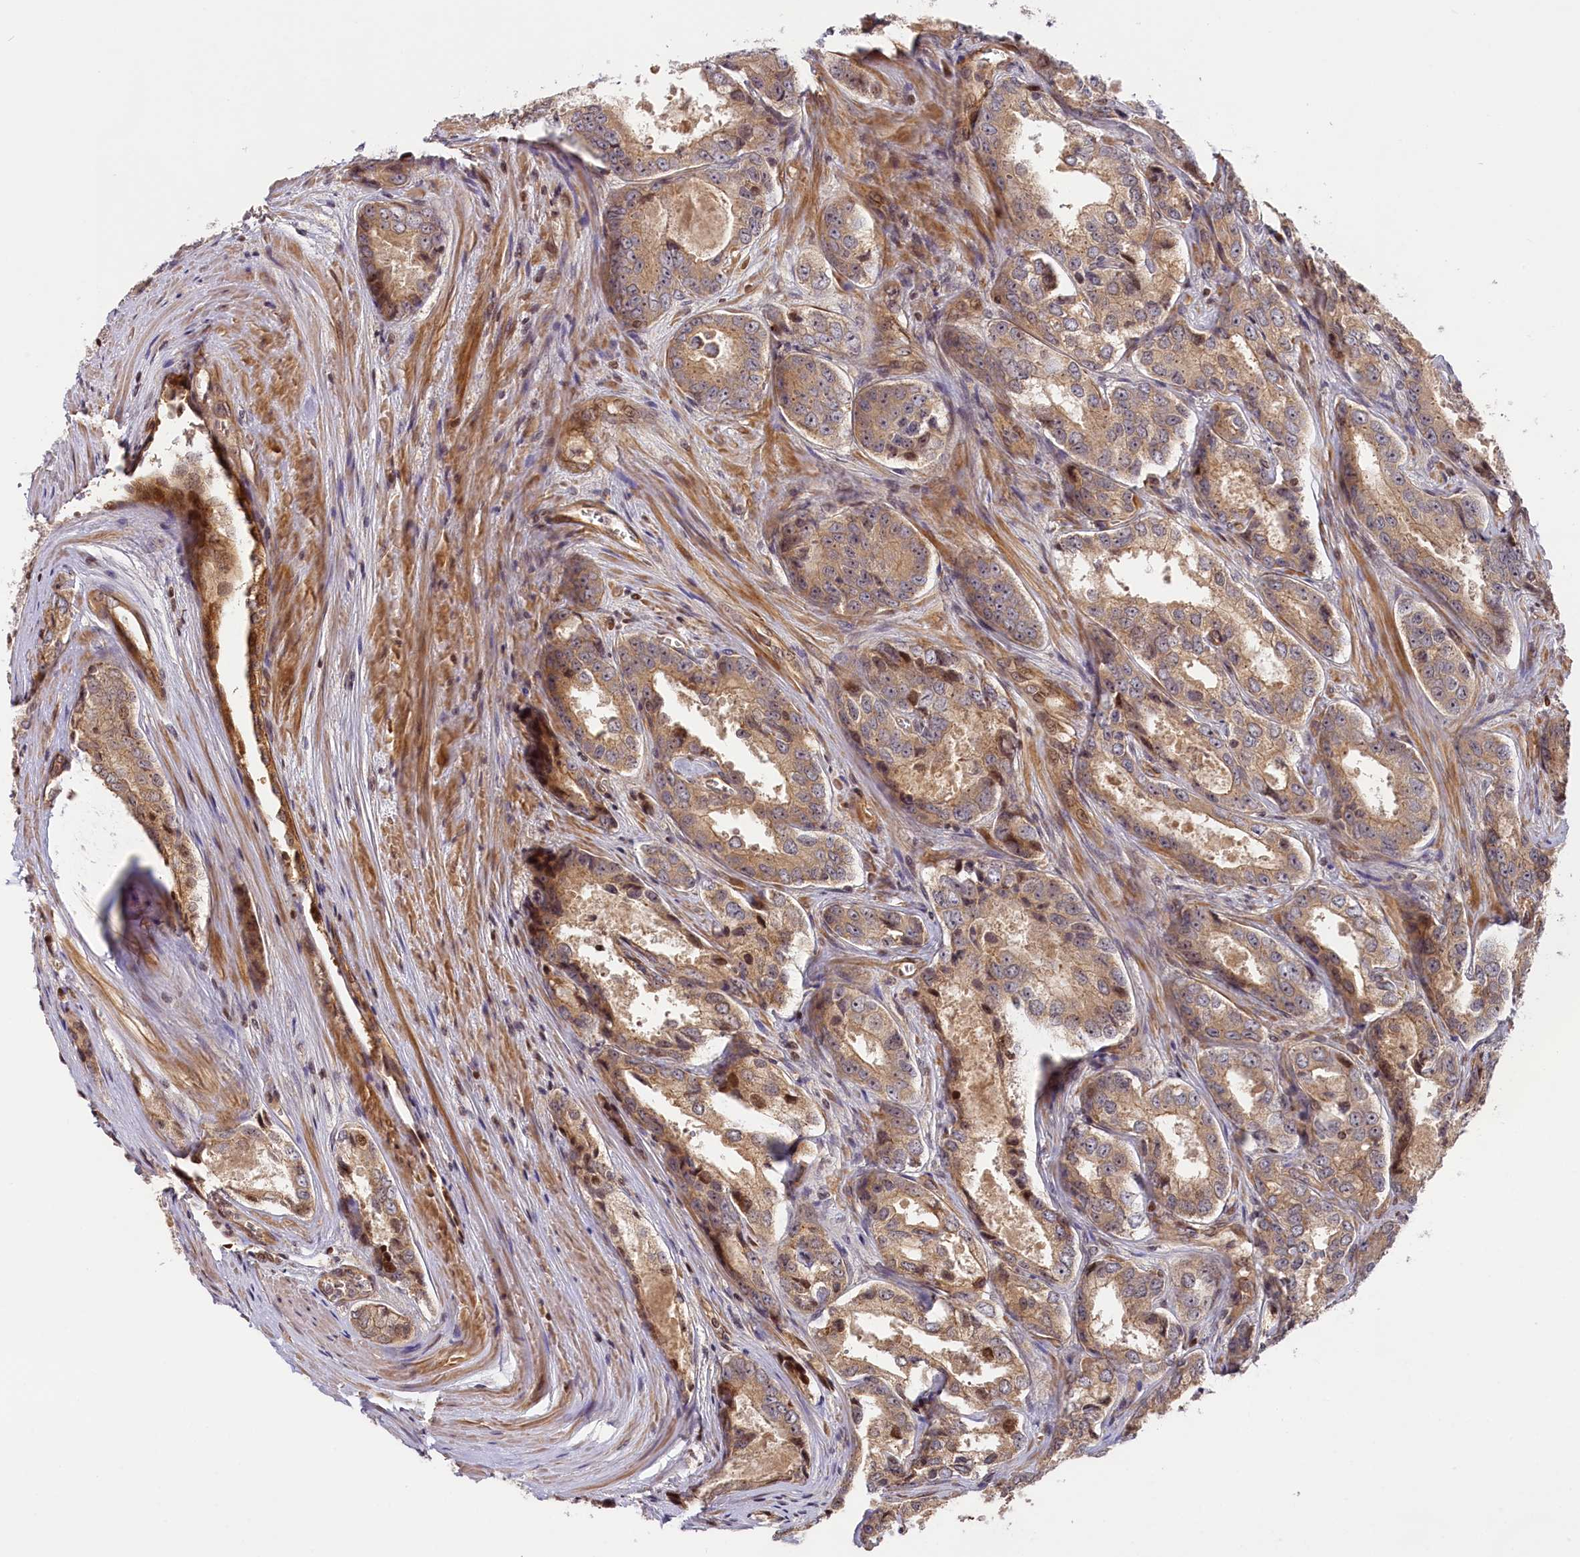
{"staining": {"intensity": "moderate", "quantity": ">75%", "location": "cytoplasmic/membranous"}, "tissue": "prostate cancer", "cell_type": "Tumor cells", "image_type": "cancer", "snomed": [{"axis": "morphology", "description": "Adenocarcinoma, Low grade"}, {"axis": "topography", "description": "Prostate"}], "caption": "Prostate low-grade adenocarcinoma was stained to show a protein in brown. There is medium levels of moderate cytoplasmic/membranous positivity in approximately >75% of tumor cells. (DAB IHC with brightfield microscopy, high magnification).", "gene": "CEP44", "patient": {"sex": "male", "age": 68}}